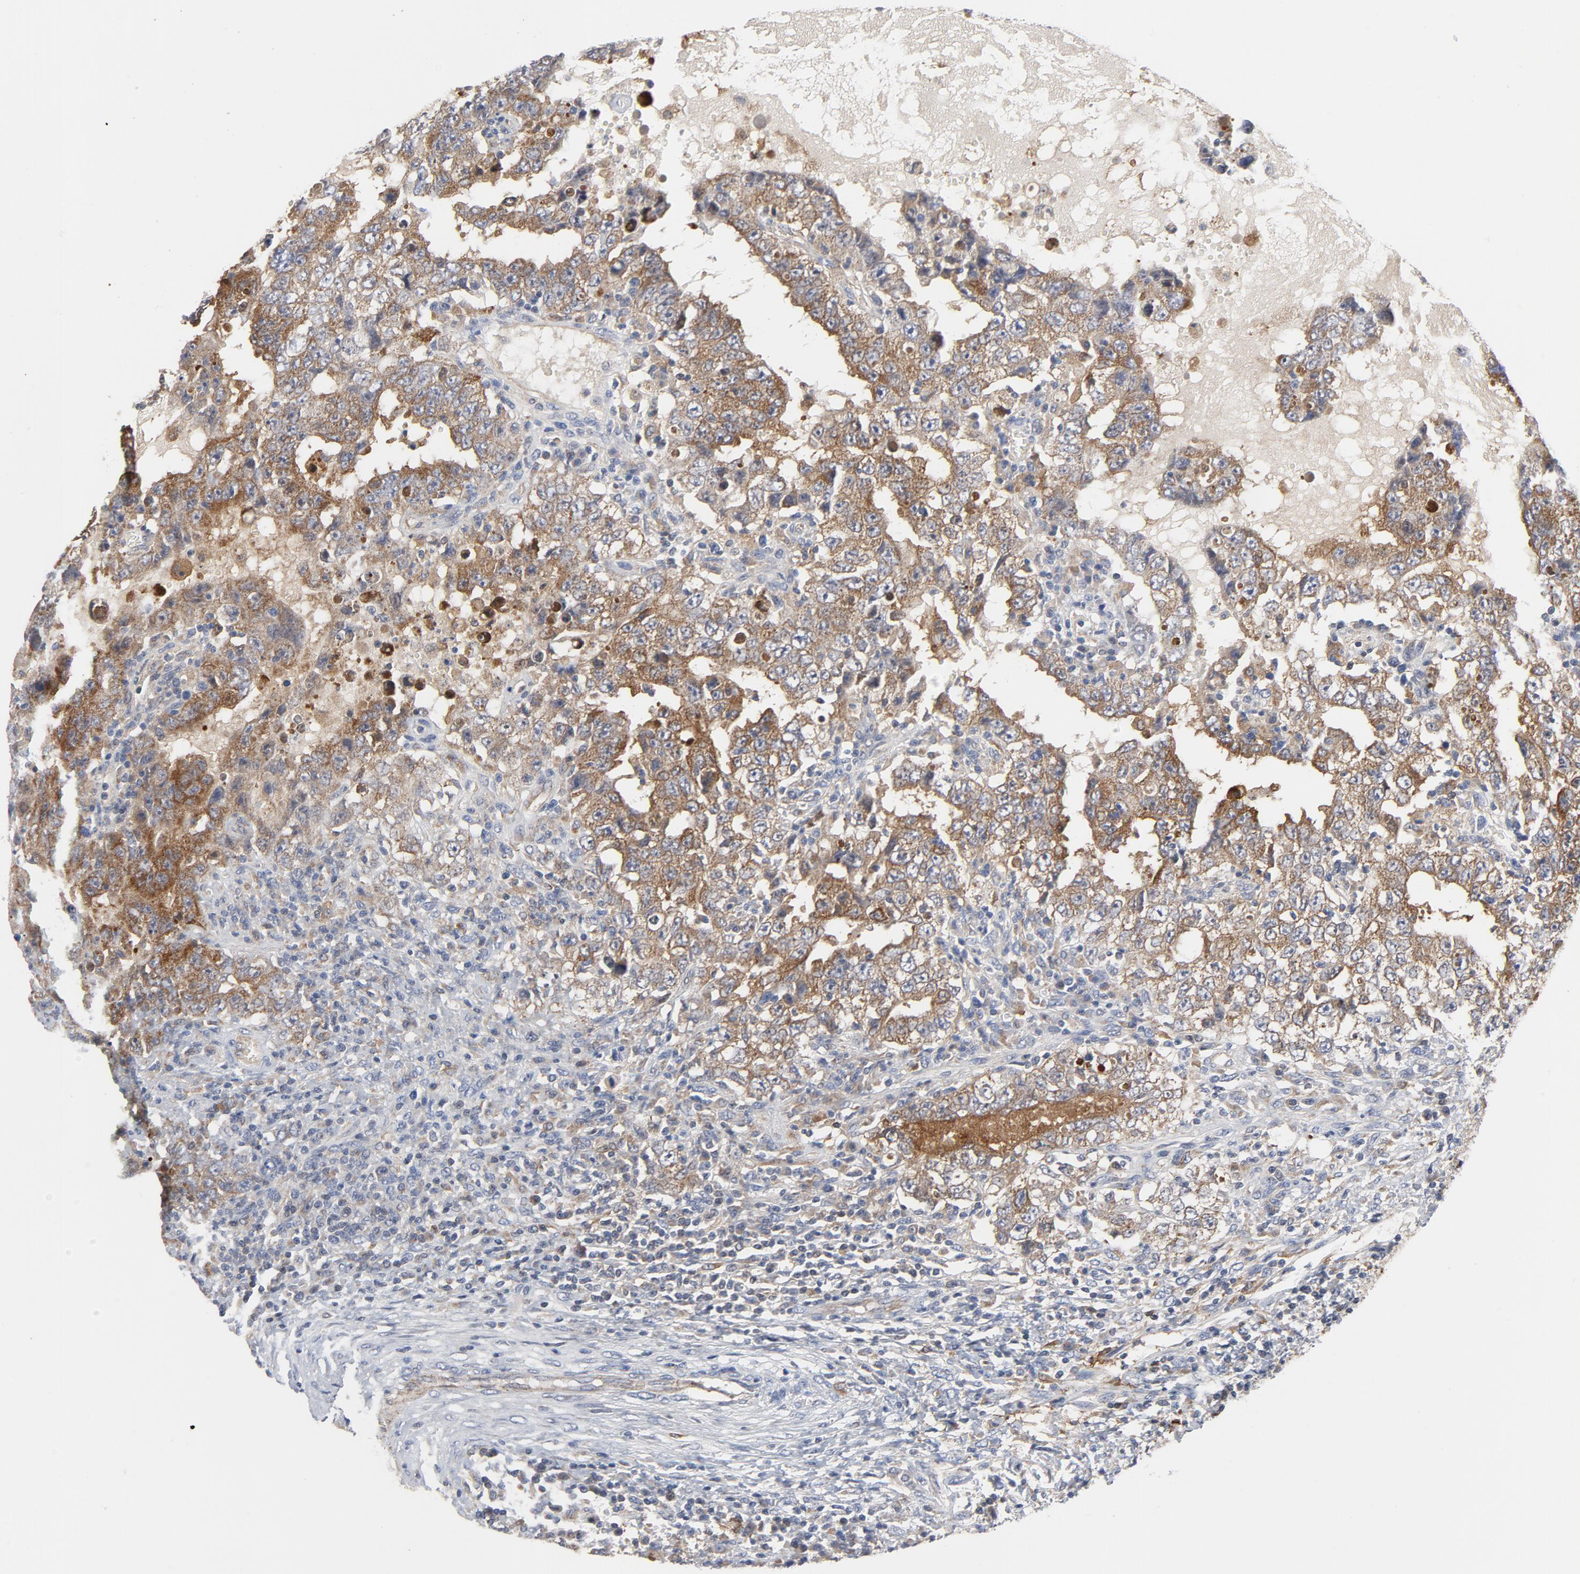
{"staining": {"intensity": "moderate", "quantity": ">75%", "location": "cytoplasmic/membranous"}, "tissue": "testis cancer", "cell_type": "Tumor cells", "image_type": "cancer", "snomed": [{"axis": "morphology", "description": "Carcinoma, Embryonal, NOS"}, {"axis": "topography", "description": "Testis"}], "caption": "A brown stain shows moderate cytoplasmic/membranous expression of a protein in human embryonal carcinoma (testis) tumor cells.", "gene": "RAPGEF4", "patient": {"sex": "male", "age": 26}}